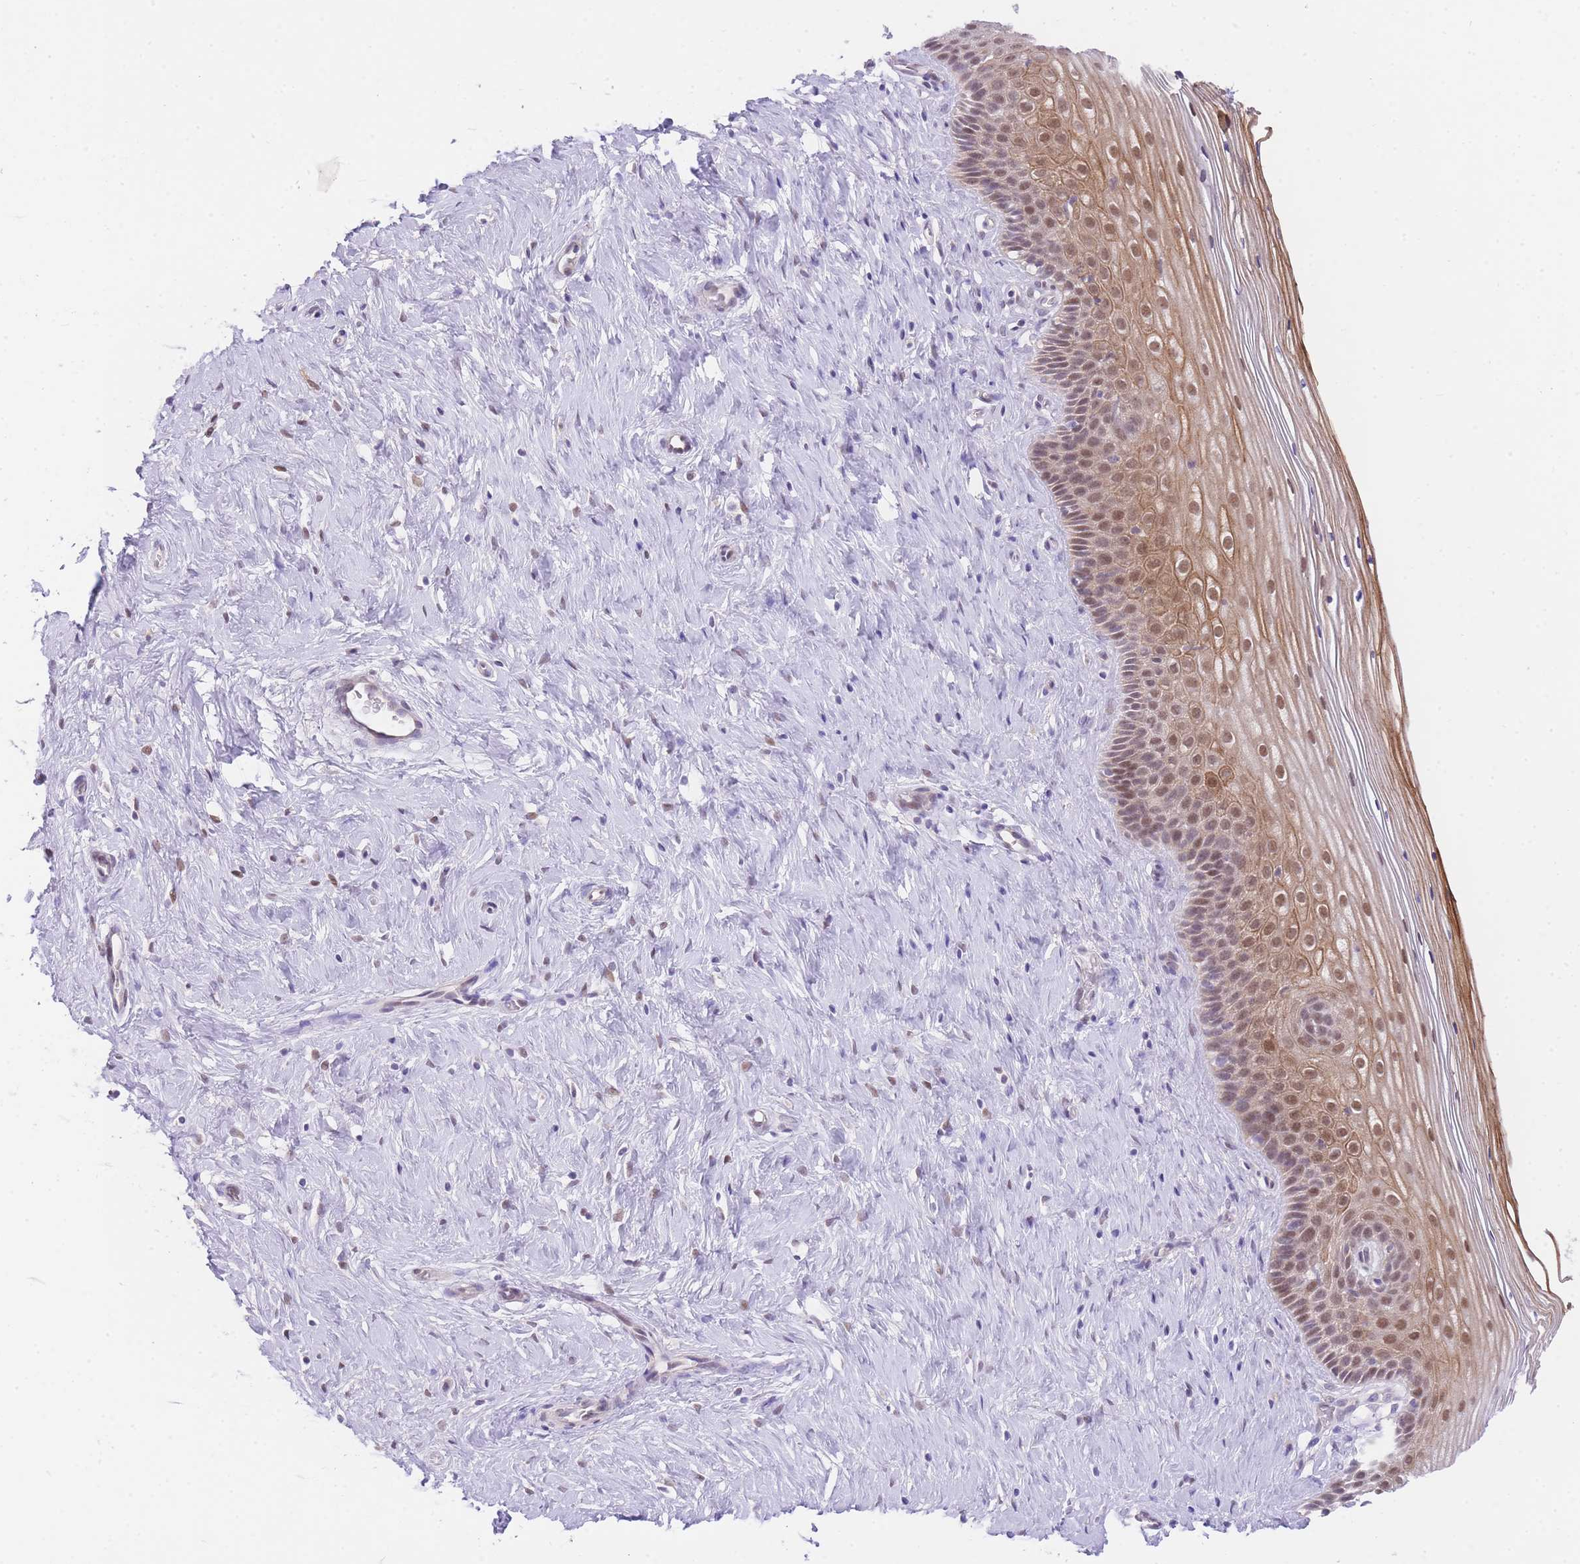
{"staining": {"intensity": "moderate", "quantity": ">75%", "location": "cytoplasmic/membranous,nuclear"}, "tissue": "cervix", "cell_type": "Squamous epithelial cells", "image_type": "normal", "snomed": [{"axis": "morphology", "description": "Normal tissue, NOS"}, {"axis": "topography", "description": "Cervix"}], "caption": "Unremarkable cervix was stained to show a protein in brown. There is medium levels of moderate cytoplasmic/membranous,nuclear staining in approximately >75% of squamous epithelial cells.", "gene": "UBXN7", "patient": {"sex": "female", "age": 33}}